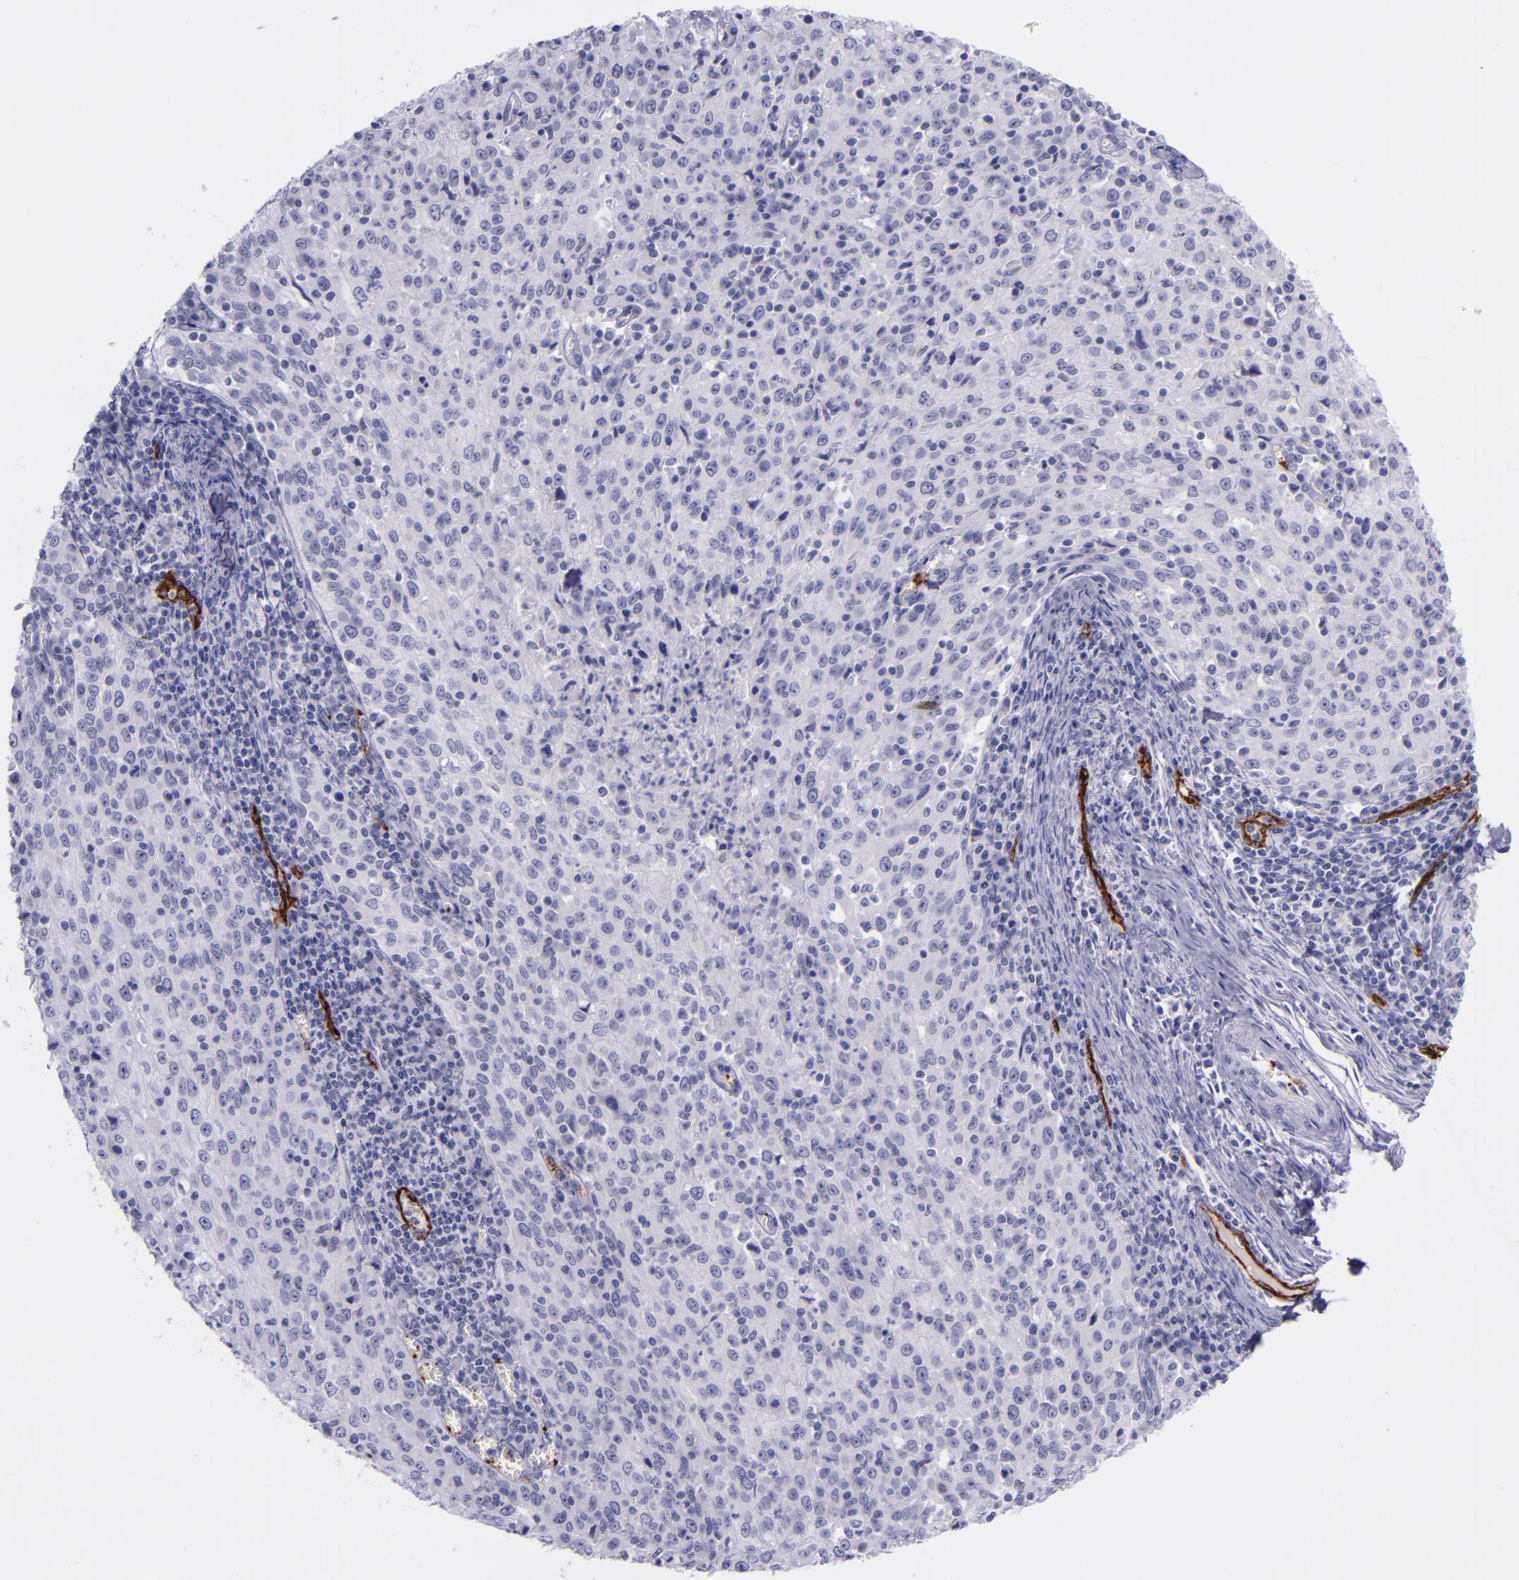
{"staining": {"intensity": "negative", "quantity": "none", "location": "none"}, "tissue": "cervical cancer", "cell_type": "Tumor cells", "image_type": "cancer", "snomed": [{"axis": "morphology", "description": "Squamous cell carcinoma, NOS"}, {"axis": "topography", "description": "Cervix"}], "caption": "Tumor cells are negative for protein expression in human cervical cancer. (DAB immunohistochemistry (IHC), high magnification).", "gene": "SELE", "patient": {"sex": "female", "age": 27}}